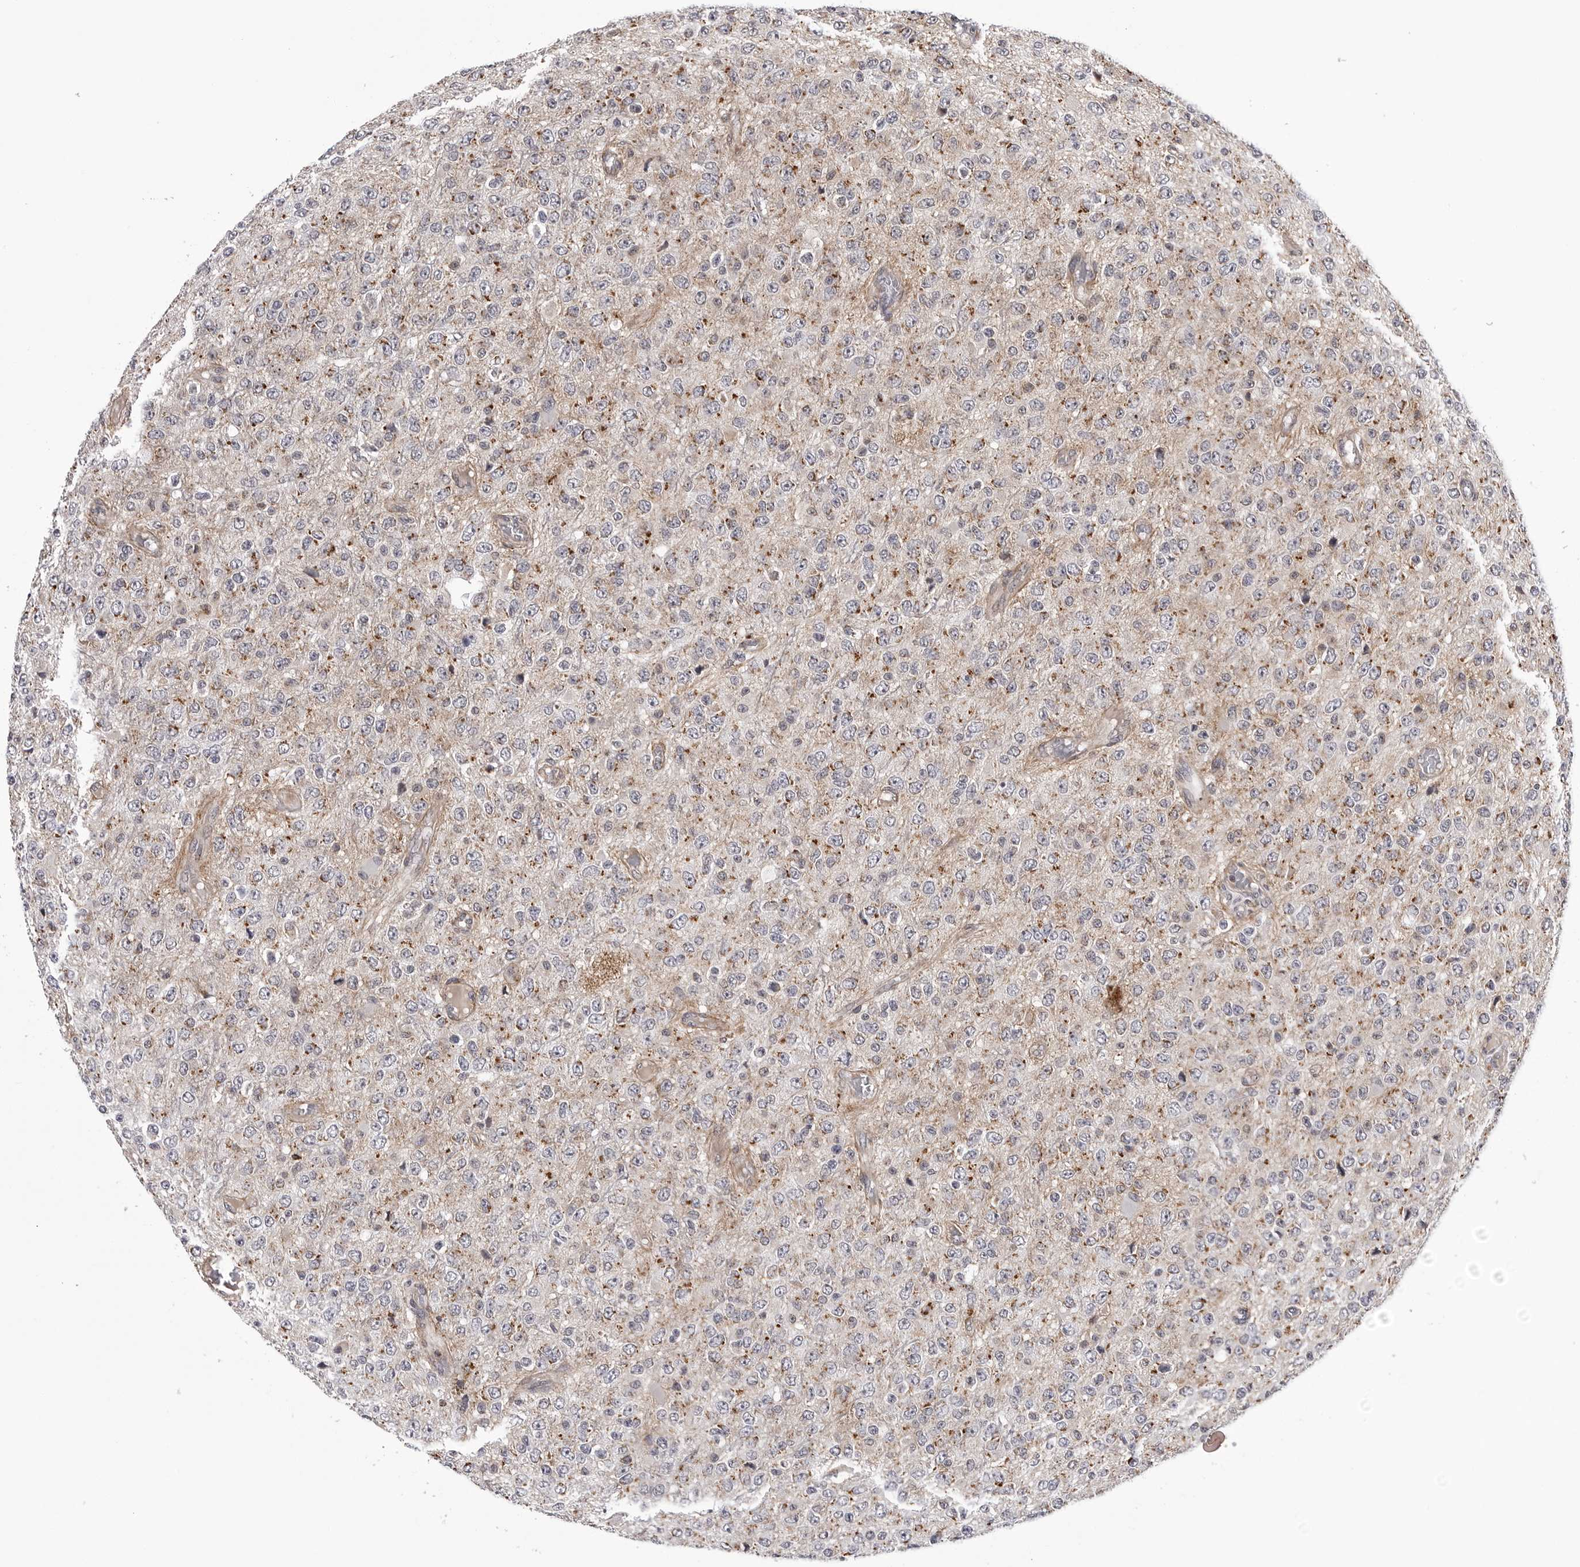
{"staining": {"intensity": "moderate", "quantity": "25%-75%", "location": "cytoplasmic/membranous"}, "tissue": "glioma", "cell_type": "Tumor cells", "image_type": "cancer", "snomed": [{"axis": "morphology", "description": "Glioma, malignant, High grade"}, {"axis": "topography", "description": "pancreas cauda"}], "caption": "Moderate cytoplasmic/membranous protein positivity is identified in about 25%-75% of tumor cells in high-grade glioma (malignant).", "gene": "CDK20", "patient": {"sex": "male", "age": 60}}